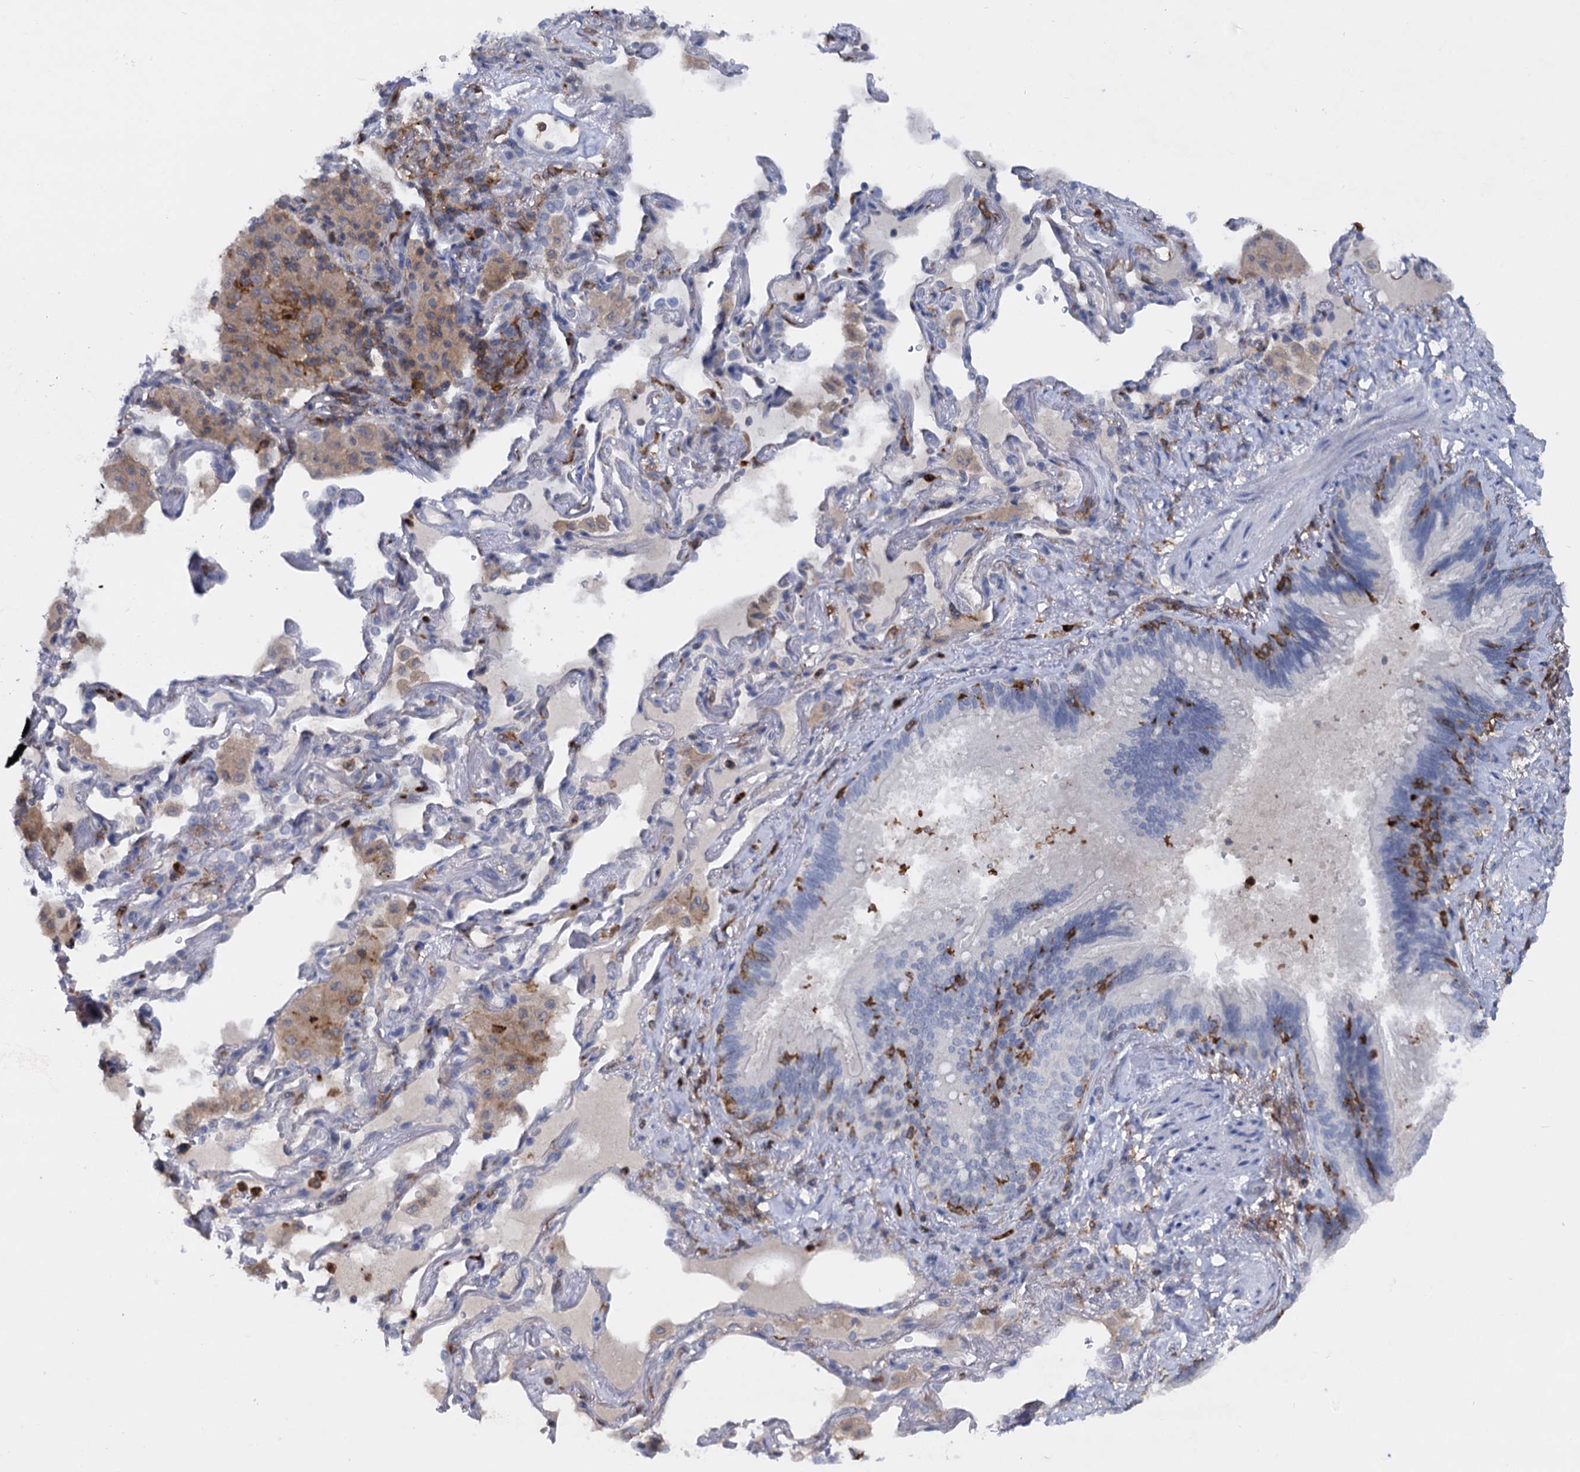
{"staining": {"intensity": "negative", "quantity": "none", "location": "none"}, "tissue": "lung cancer", "cell_type": "Tumor cells", "image_type": "cancer", "snomed": [{"axis": "morphology", "description": "Adenocarcinoma, NOS"}, {"axis": "topography", "description": "Lung"}], "caption": "Lung adenocarcinoma was stained to show a protein in brown. There is no significant expression in tumor cells.", "gene": "RHOG", "patient": {"sex": "female", "age": 69}}